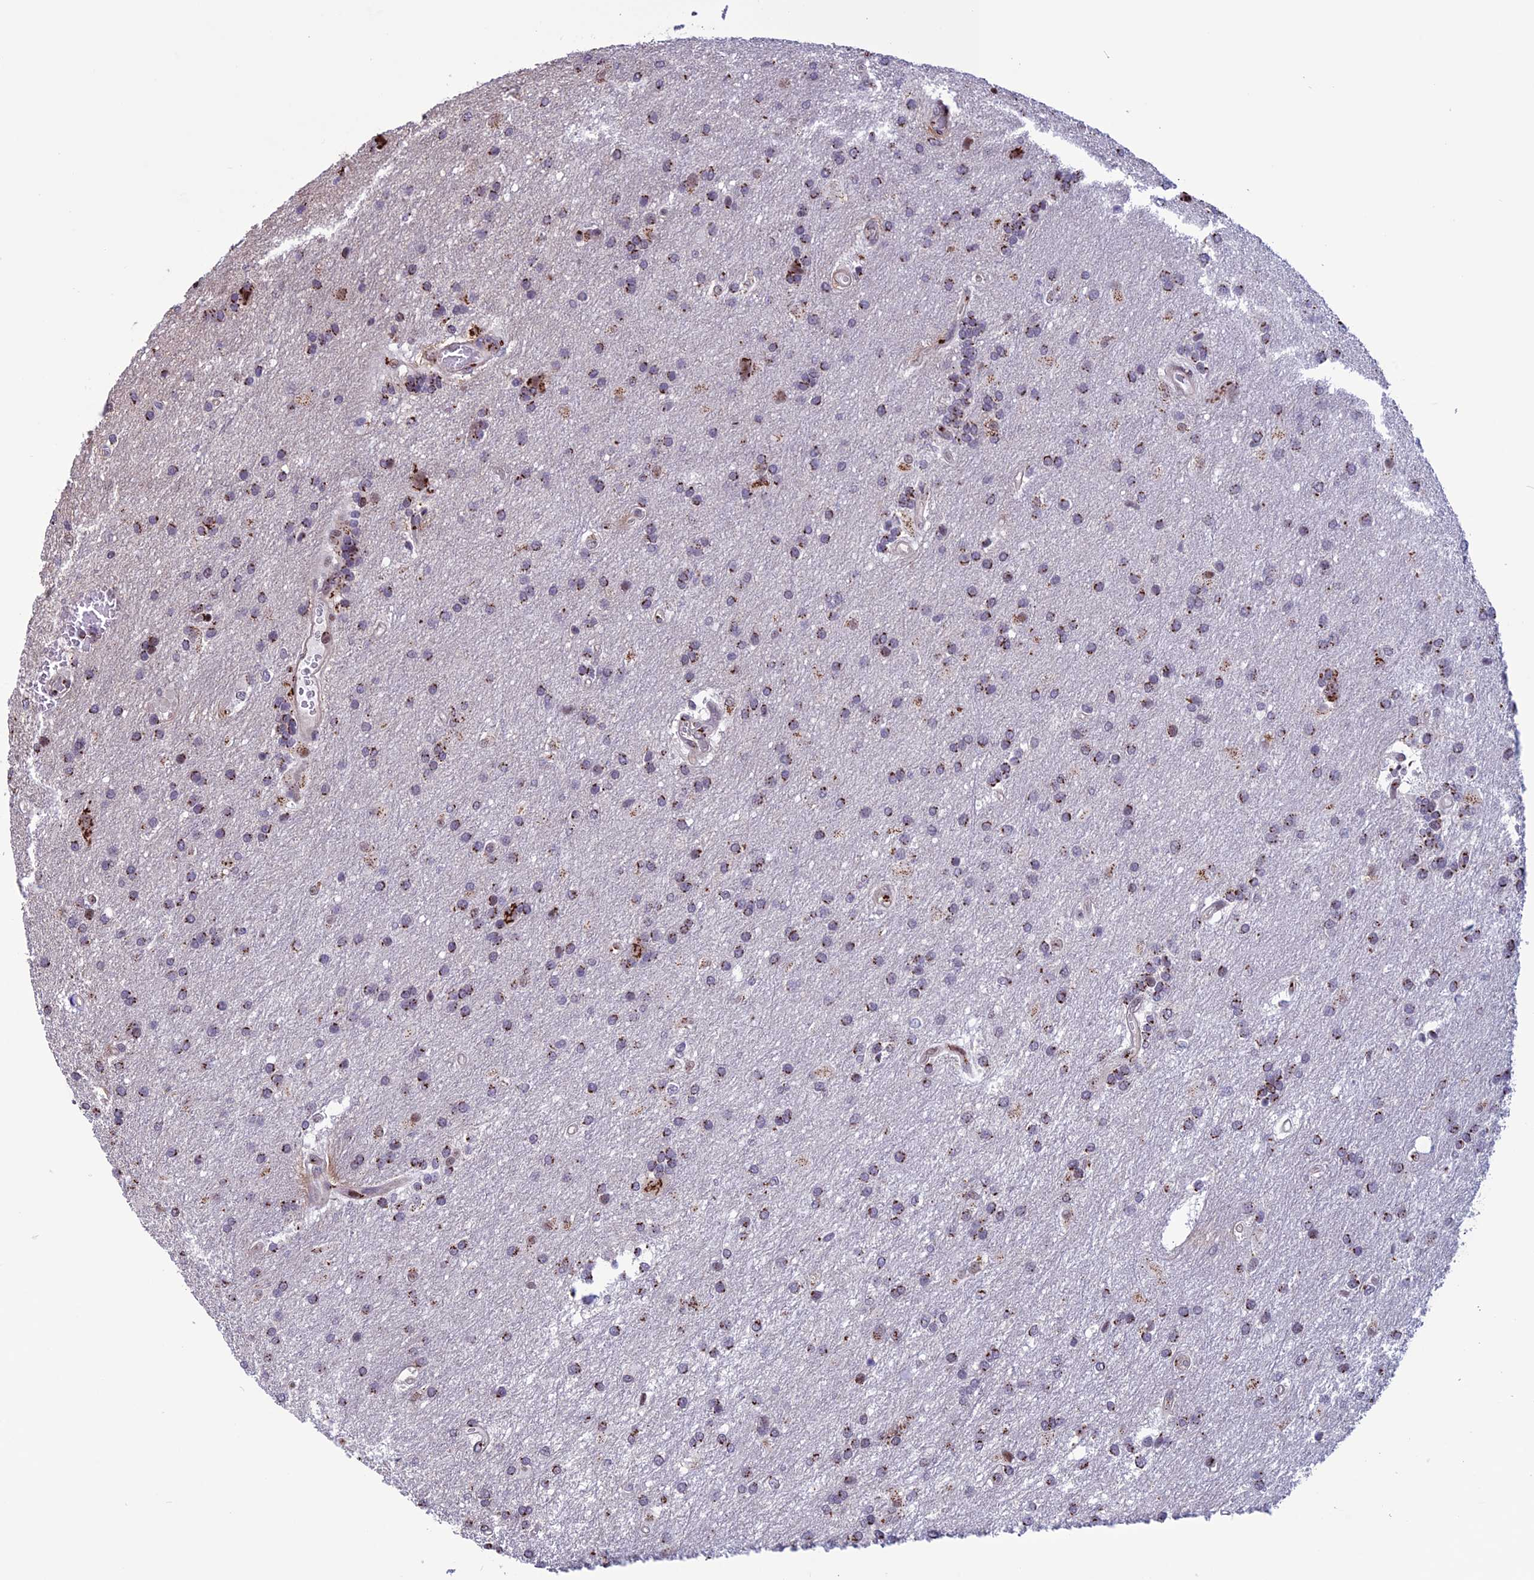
{"staining": {"intensity": "strong", "quantity": "25%-75%", "location": "cytoplasmic/membranous"}, "tissue": "glioma", "cell_type": "Tumor cells", "image_type": "cancer", "snomed": [{"axis": "morphology", "description": "Glioma, malignant, Low grade"}, {"axis": "topography", "description": "Brain"}], "caption": "Immunohistochemistry of glioma displays high levels of strong cytoplasmic/membranous positivity in about 25%-75% of tumor cells.", "gene": "PLEKHA4", "patient": {"sex": "male", "age": 66}}